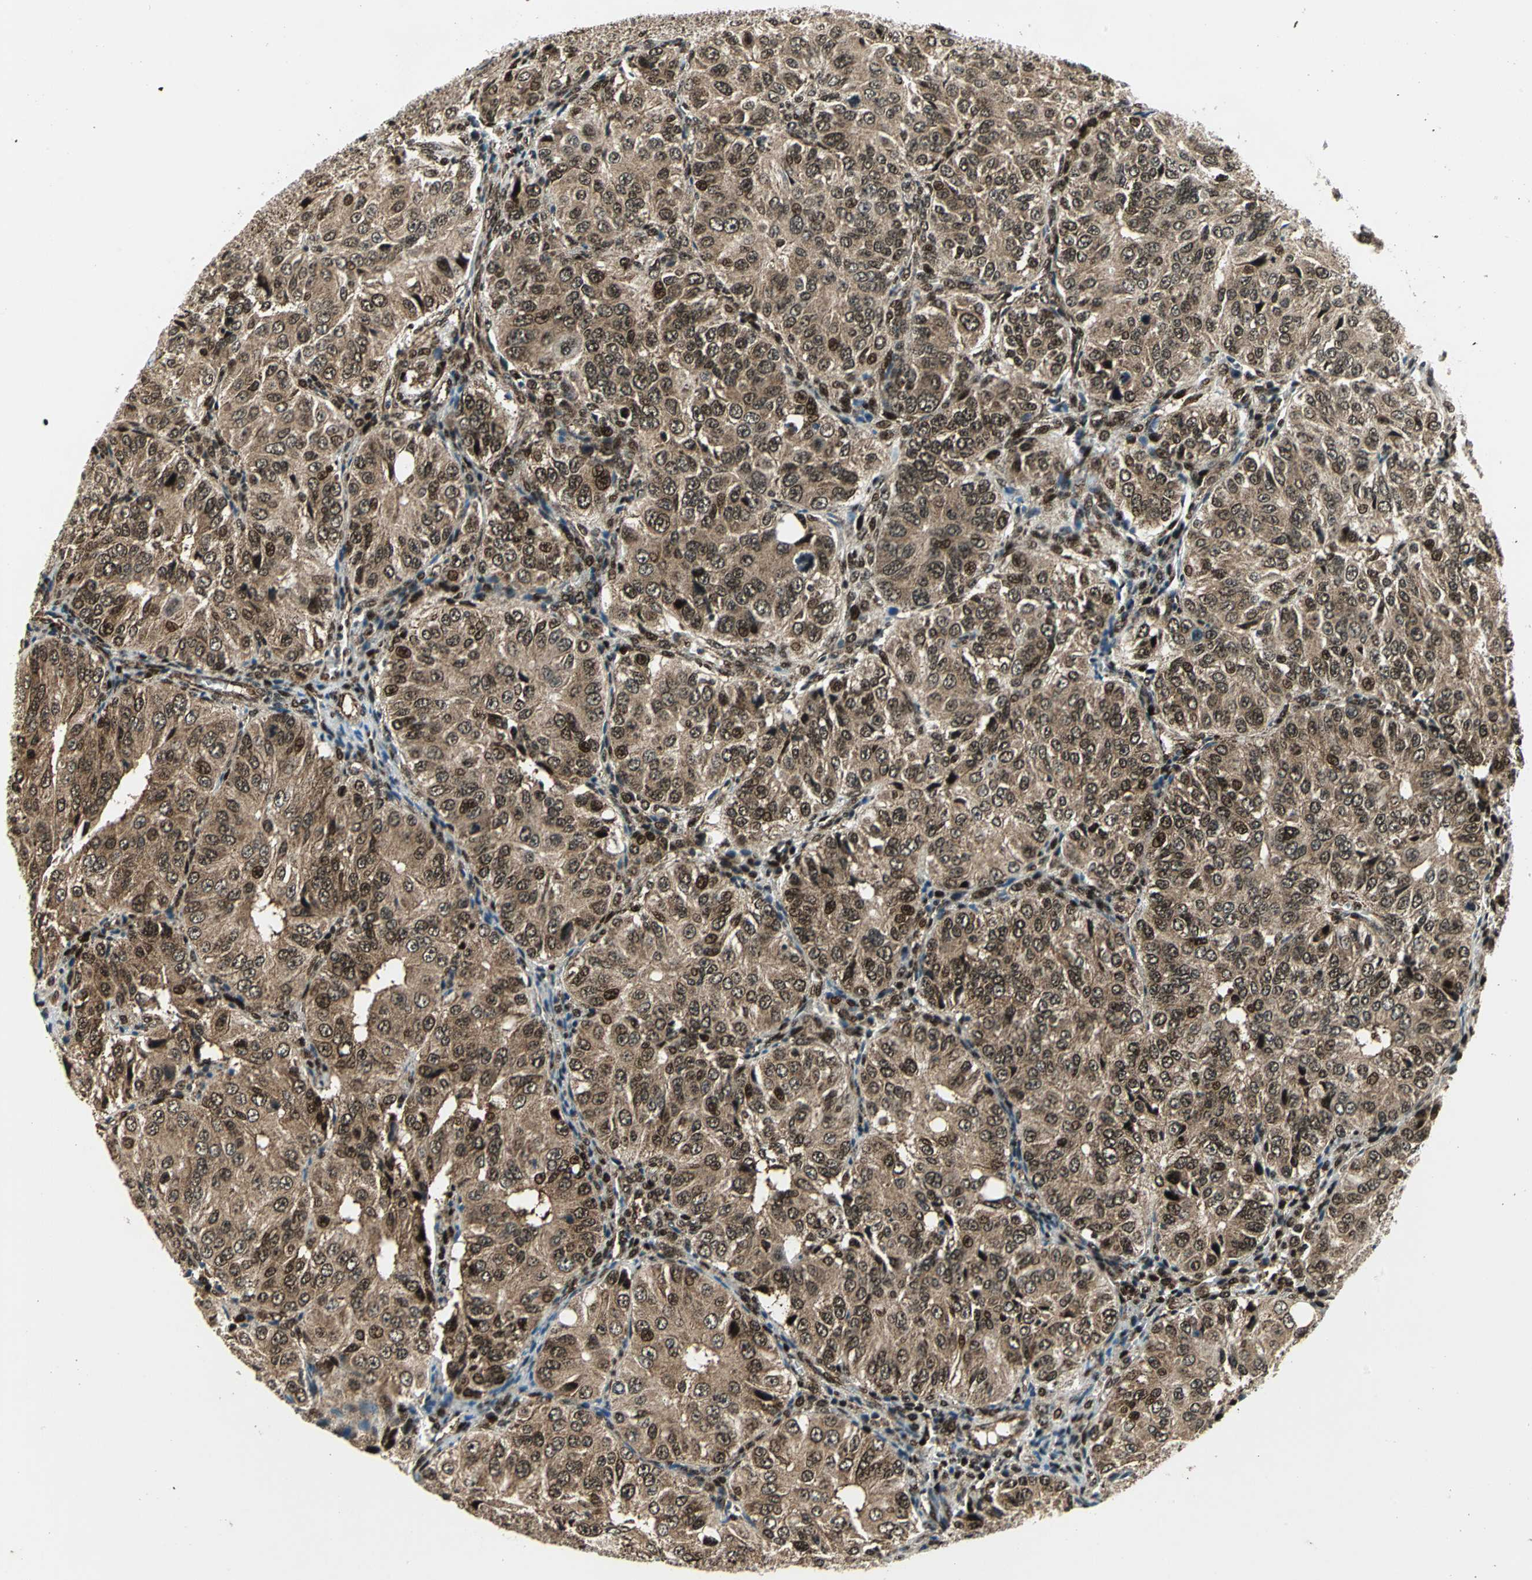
{"staining": {"intensity": "strong", "quantity": ">75%", "location": "cytoplasmic/membranous,nuclear"}, "tissue": "ovarian cancer", "cell_type": "Tumor cells", "image_type": "cancer", "snomed": [{"axis": "morphology", "description": "Carcinoma, endometroid"}, {"axis": "topography", "description": "Ovary"}], "caption": "Strong cytoplasmic/membranous and nuclear protein expression is seen in about >75% of tumor cells in ovarian cancer. (DAB IHC, brown staining for protein, blue staining for nuclei).", "gene": "COPS5", "patient": {"sex": "female", "age": 51}}